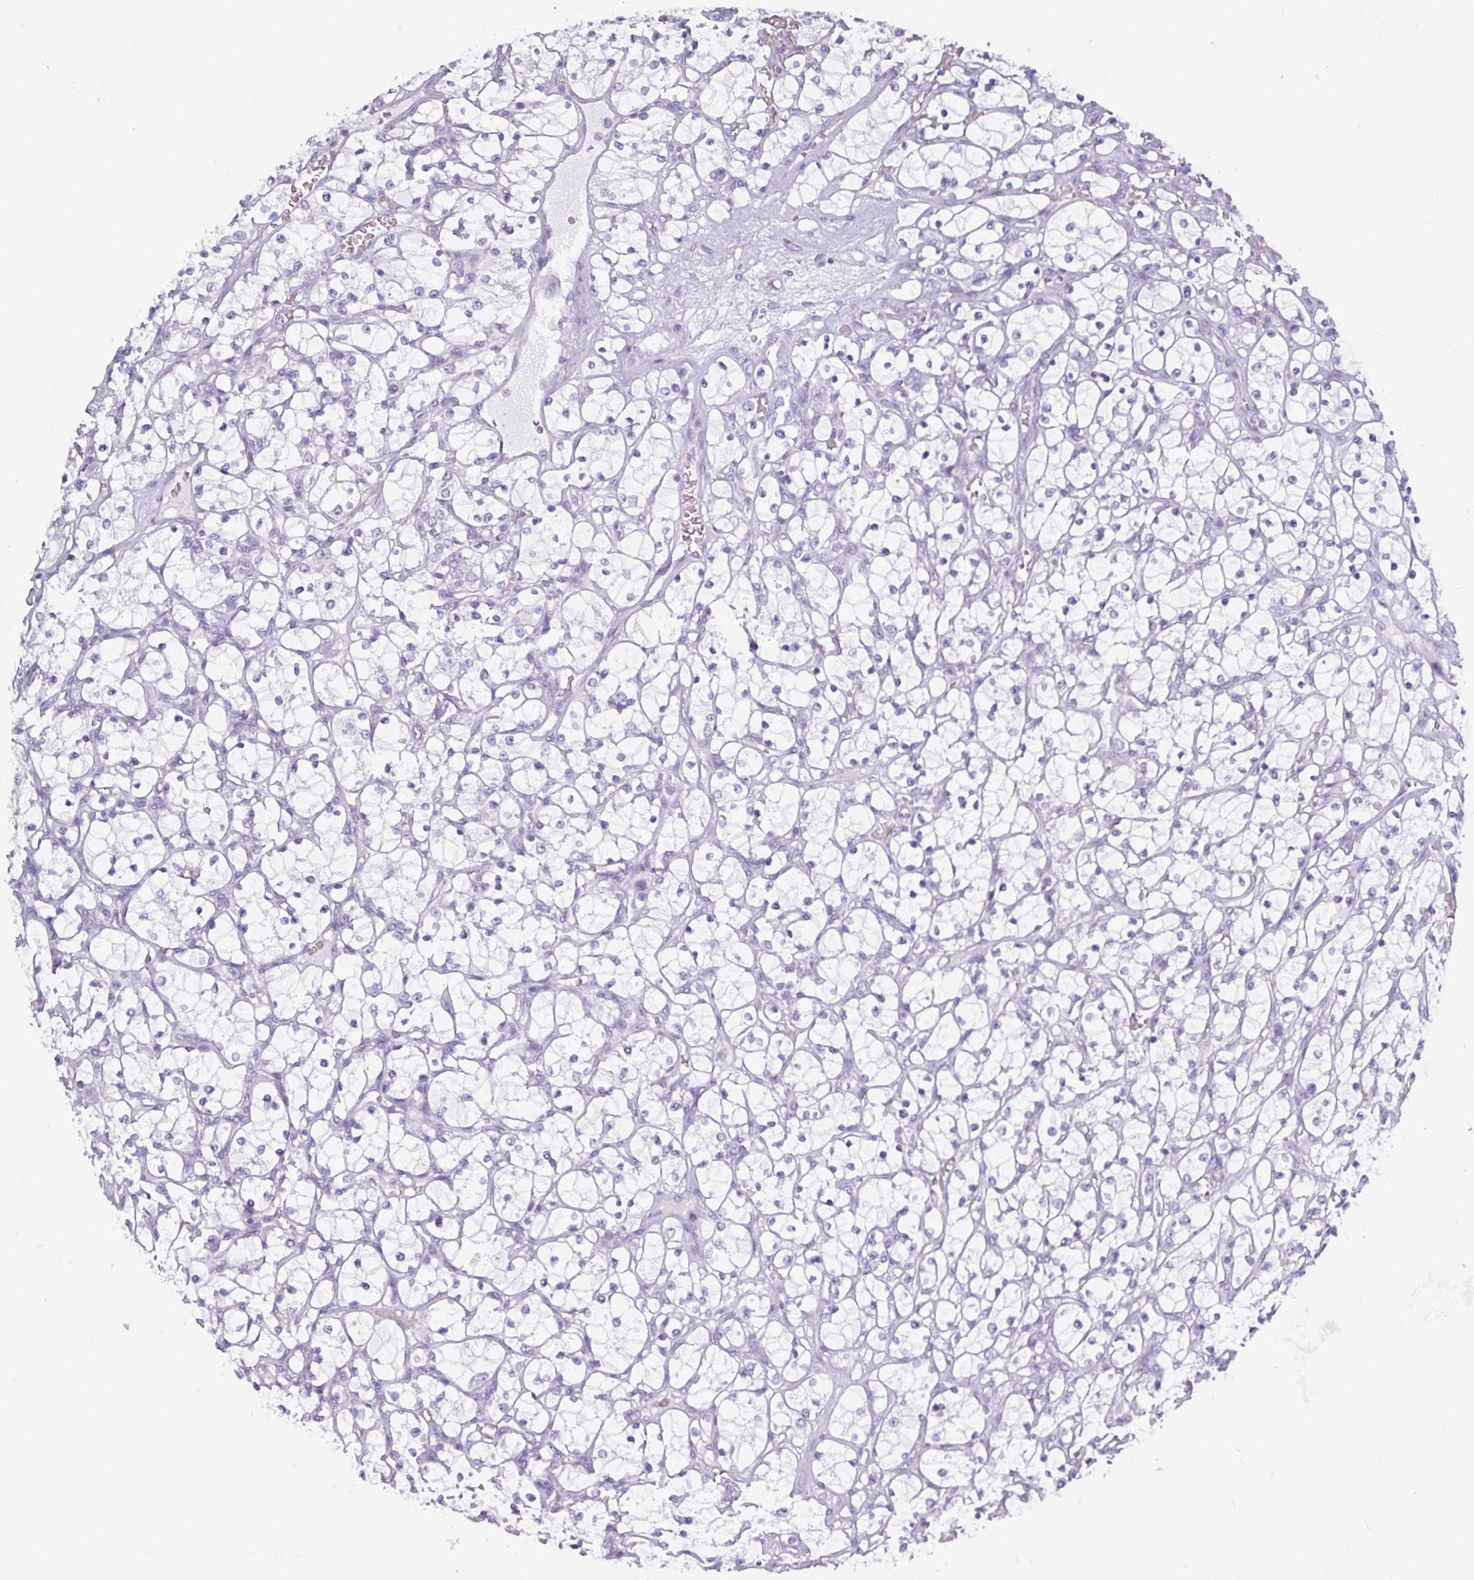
{"staining": {"intensity": "negative", "quantity": "none", "location": "none"}, "tissue": "renal cancer", "cell_type": "Tumor cells", "image_type": "cancer", "snomed": [{"axis": "morphology", "description": "Adenocarcinoma, NOS"}, {"axis": "topography", "description": "Kidney"}], "caption": "Histopathology image shows no protein staining in tumor cells of renal adenocarcinoma tissue. The staining is performed using DAB (3,3'-diaminobenzidine) brown chromogen with nuclei counter-stained in using hematoxylin.", "gene": "CRYBB2", "patient": {"sex": "female", "age": 69}}